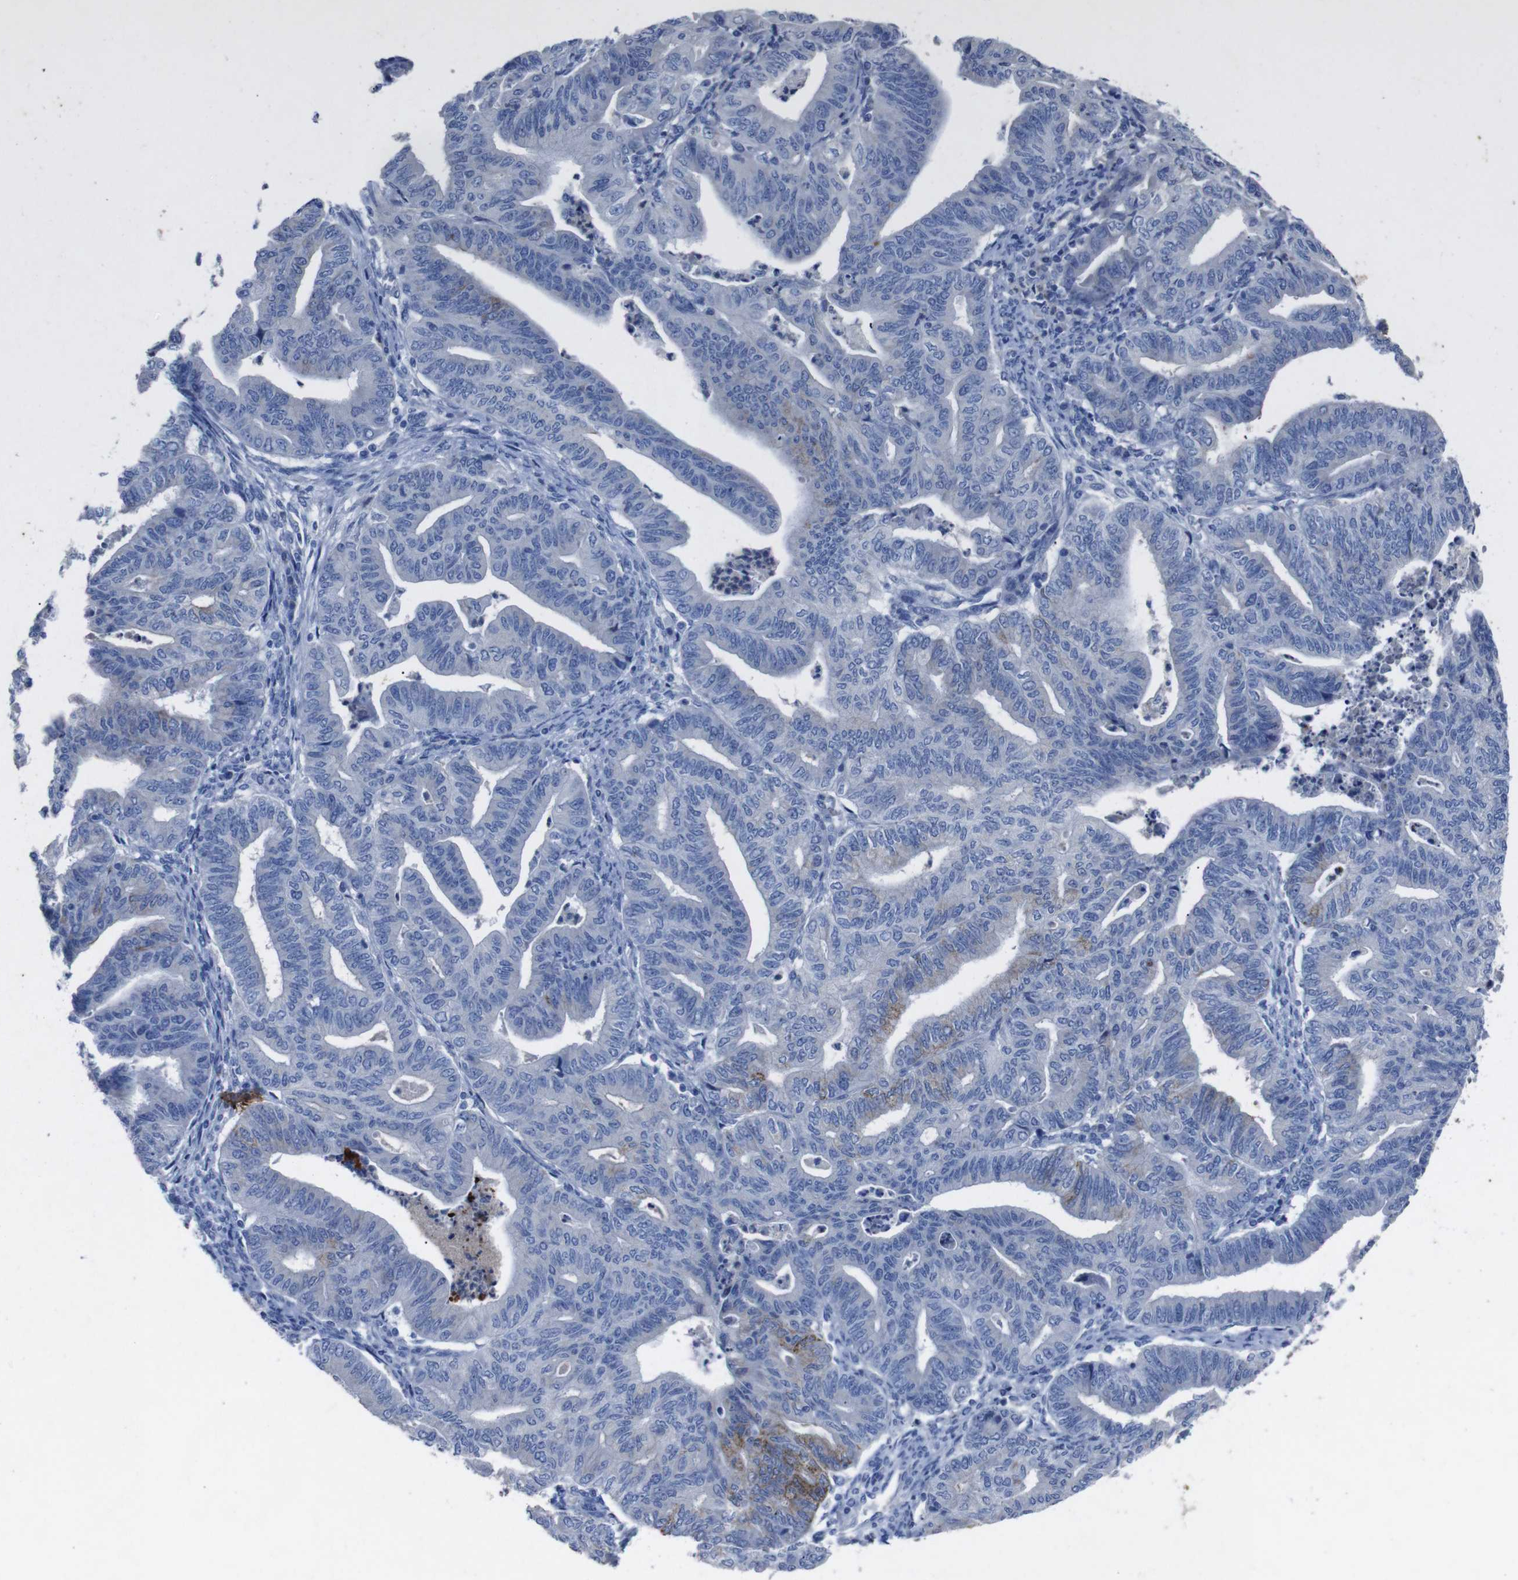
{"staining": {"intensity": "negative", "quantity": "none", "location": "none"}, "tissue": "endometrial cancer", "cell_type": "Tumor cells", "image_type": "cancer", "snomed": [{"axis": "morphology", "description": "Adenocarcinoma, NOS"}, {"axis": "topography", "description": "Endometrium"}], "caption": "This is an immunohistochemistry (IHC) photomicrograph of human endometrial cancer. There is no staining in tumor cells.", "gene": "GJB2", "patient": {"sex": "female", "age": 79}}